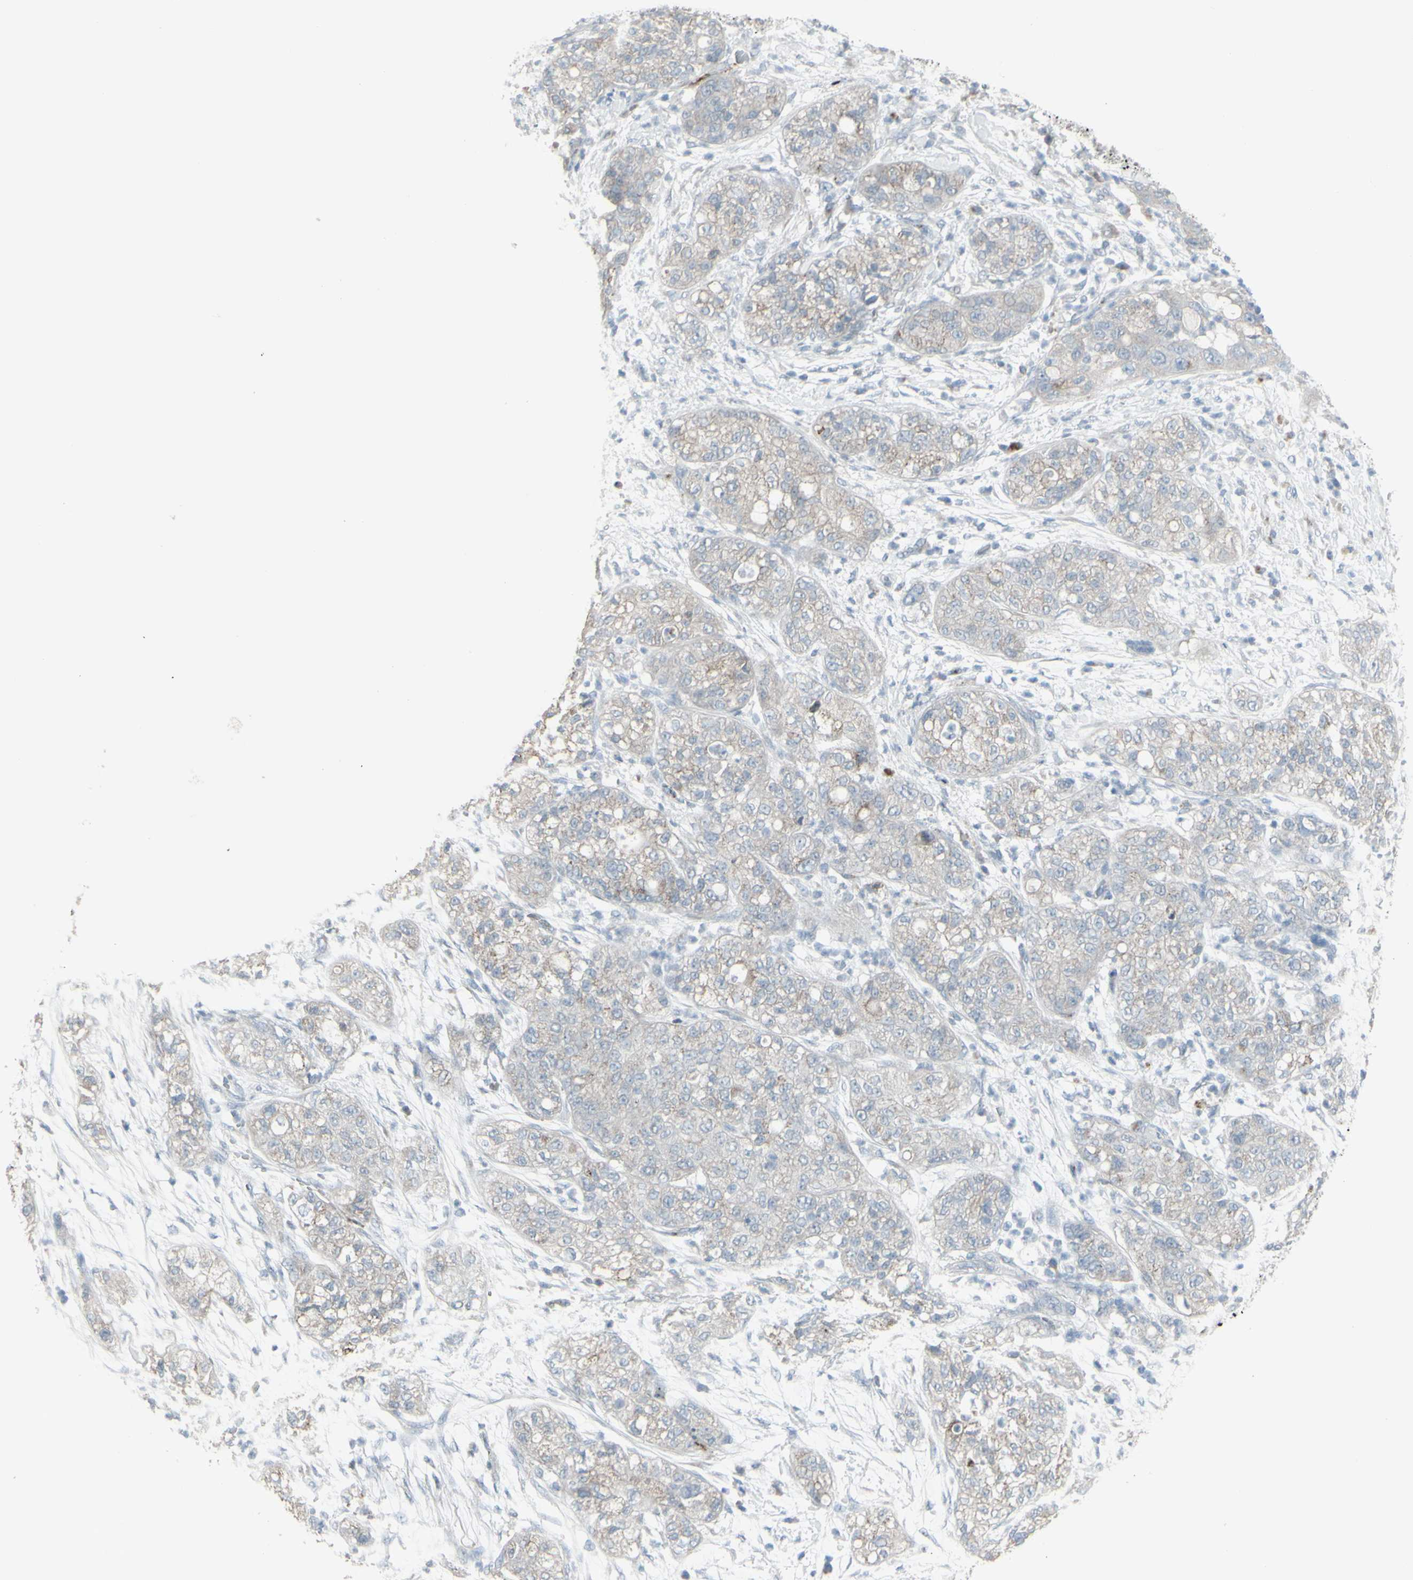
{"staining": {"intensity": "weak", "quantity": ">75%", "location": "cytoplasmic/membranous"}, "tissue": "pancreatic cancer", "cell_type": "Tumor cells", "image_type": "cancer", "snomed": [{"axis": "morphology", "description": "Adenocarcinoma, NOS"}, {"axis": "topography", "description": "Pancreas"}], "caption": "A photomicrograph of adenocarcinoma (pancreatic) stained for a protein displays weak cytoplasmic/membranous brown staining in tumor cells.", "gene": "CD79B", "patient": {"sex": "female", "age": 78}}